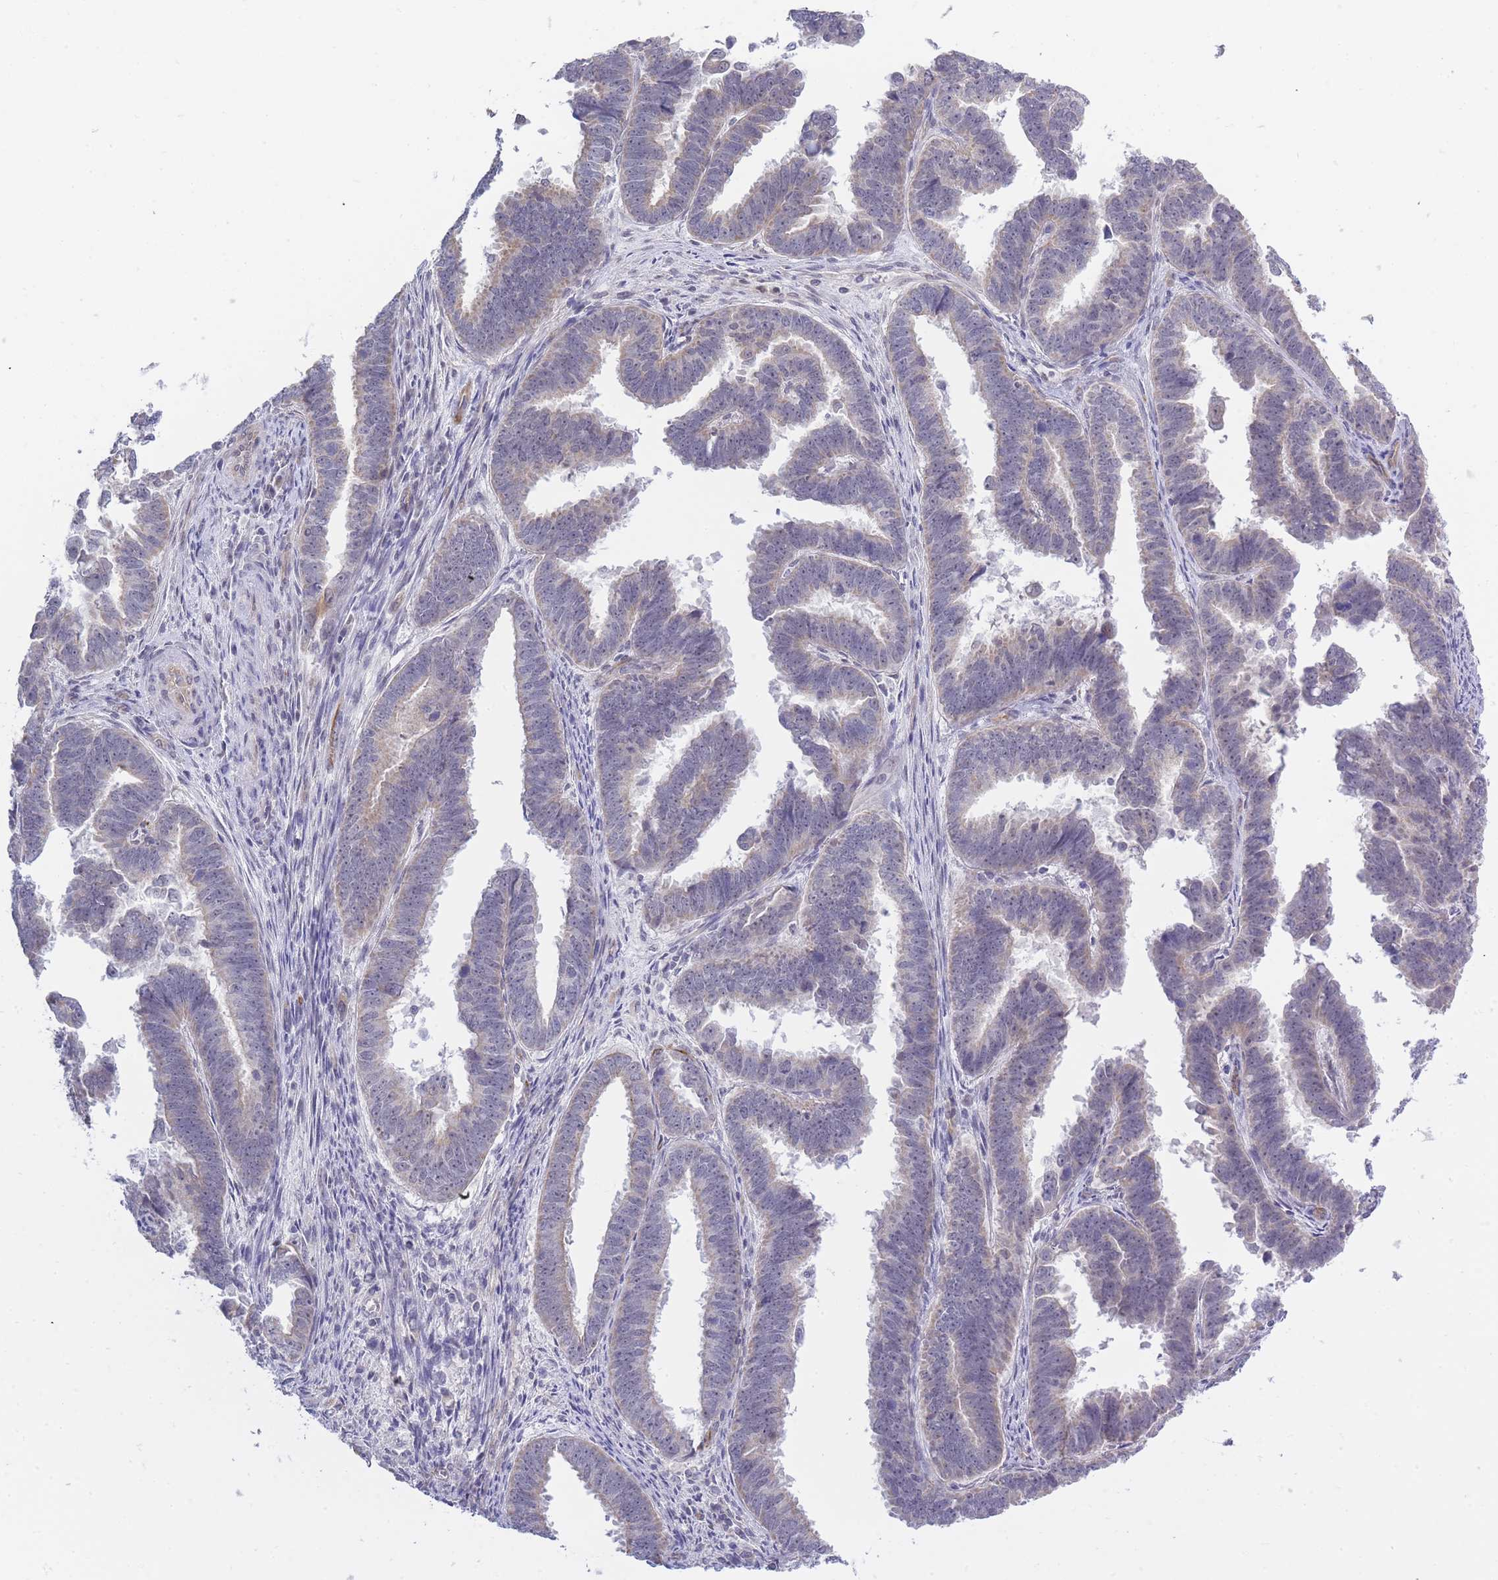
{"staining": {"intensity": "weak", "quantity": "<25%", "location": "cytoplasmic/membranous"}, "tissue": "endometrial cancer", "cell_type": "Tumor cells", "image_type": "cancer", "snomed": [{"axis": "morphology", "description": "Adenocarcinoma, NOS"}, {"axis": "topography", "description": "Endometrium"}], "caption": "High magnification brightfield microscopy of endometrial cancer (adenocarcinoma) stained with DAB (3,3'-diaminobenzidine) (brown) and counterstained with hematoxylin (blue): tumor cells show no significant positivity.", "gene": "C19orf25", "patient": {"sex": "female", "age": 75}}